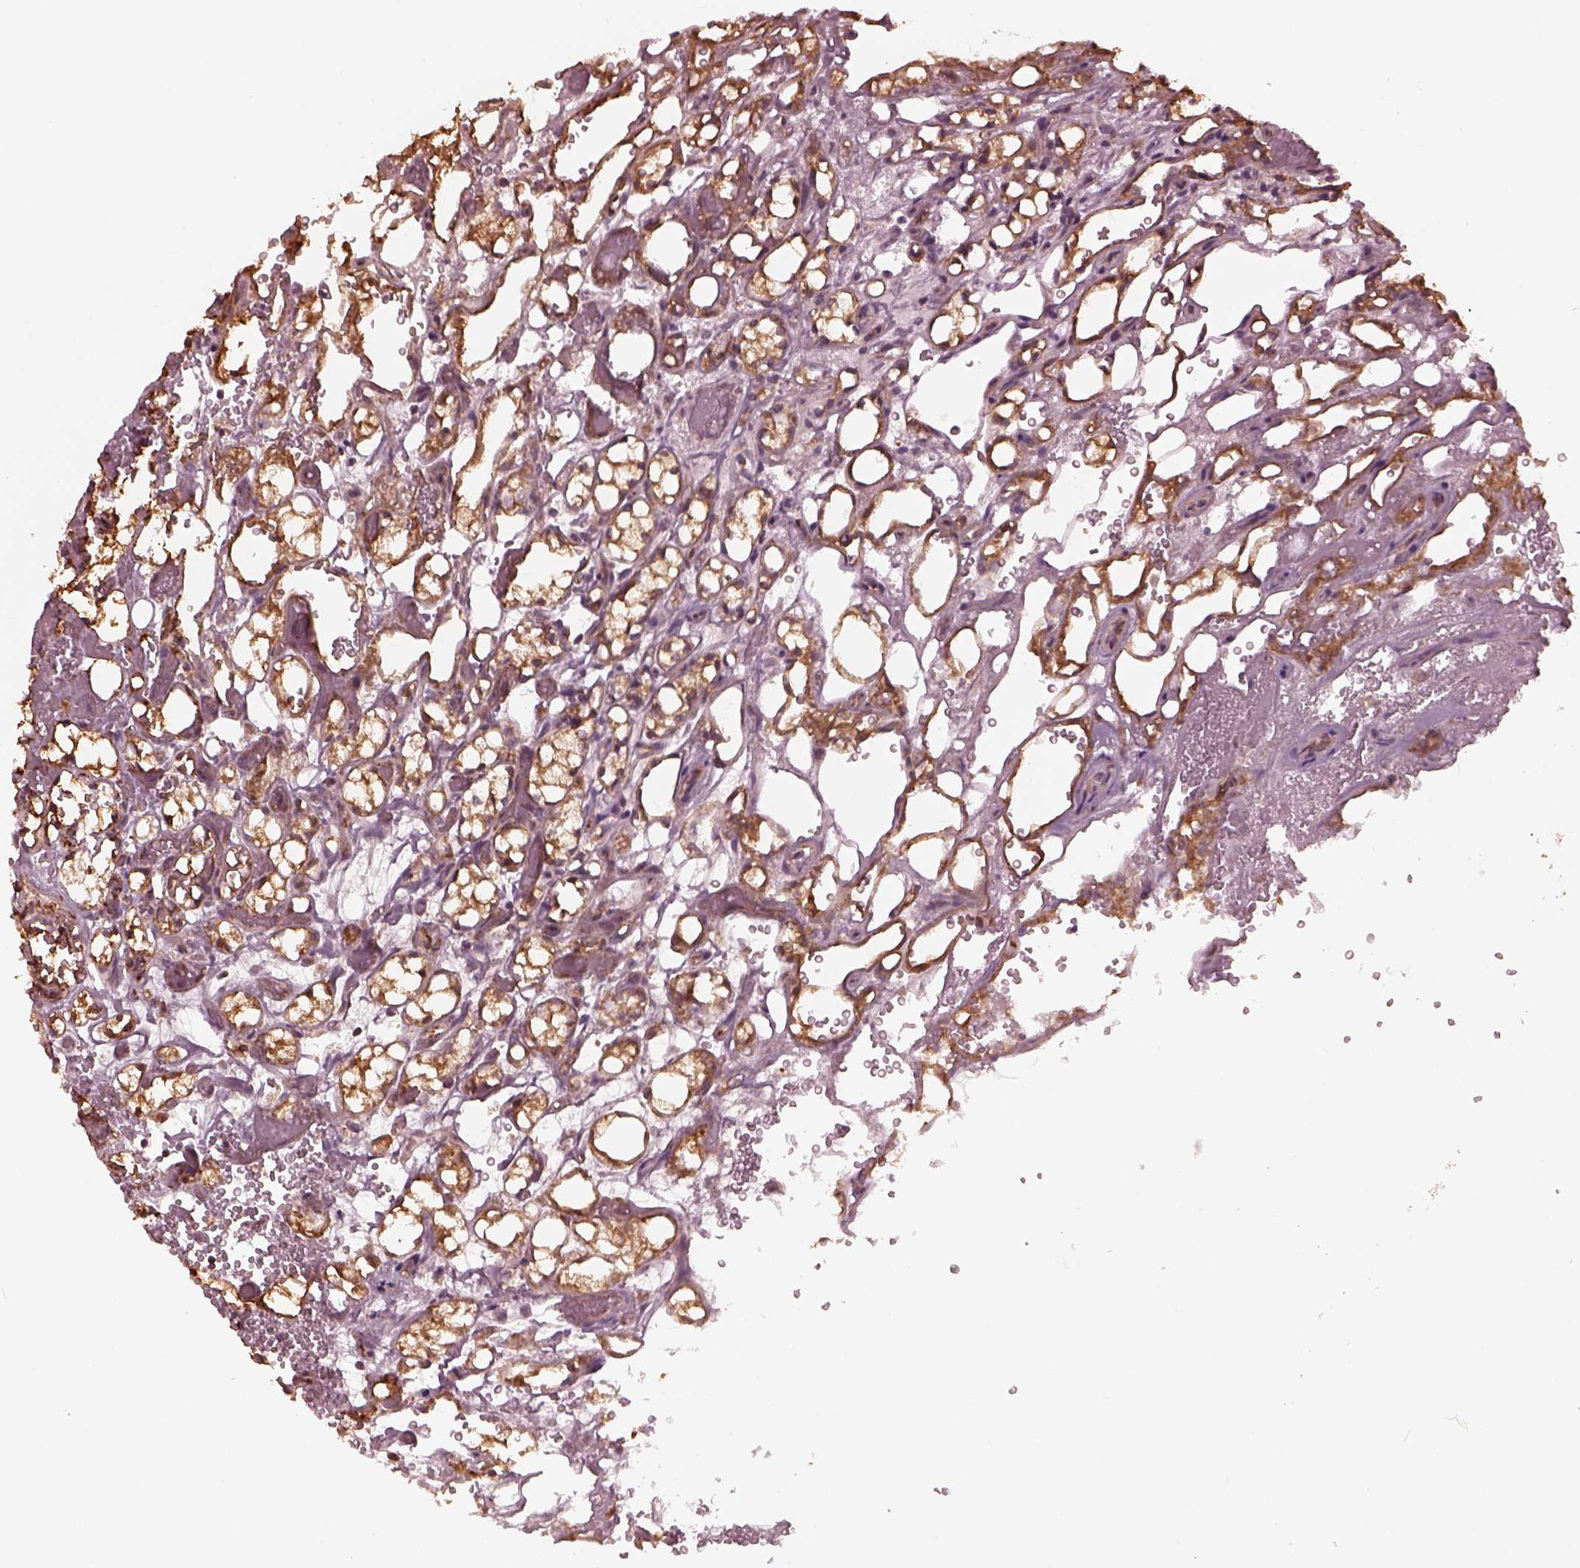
{"staining": {"intensity": "moderate", "quantity": ">75%", "location": "cytoplasmic/membranous"}, "tissue": "renal cancer", "cell_type": "Tumor cells", "image_type": "cancer", "snomed": [{"axis": "morphology", "description": "Adenocarcinoma, NOS"}, {"axis": "topography", "description": "Kidney"}], "caption": "Human renal cancer (adenocarcinoma) stained for a protein (brown) reveals moderate cytoplasmic/membranous positive positivity in approximately >75% of tumor cells.", "gene": "NDUFB10", "patient": {"sex": "female", "age": 69}}